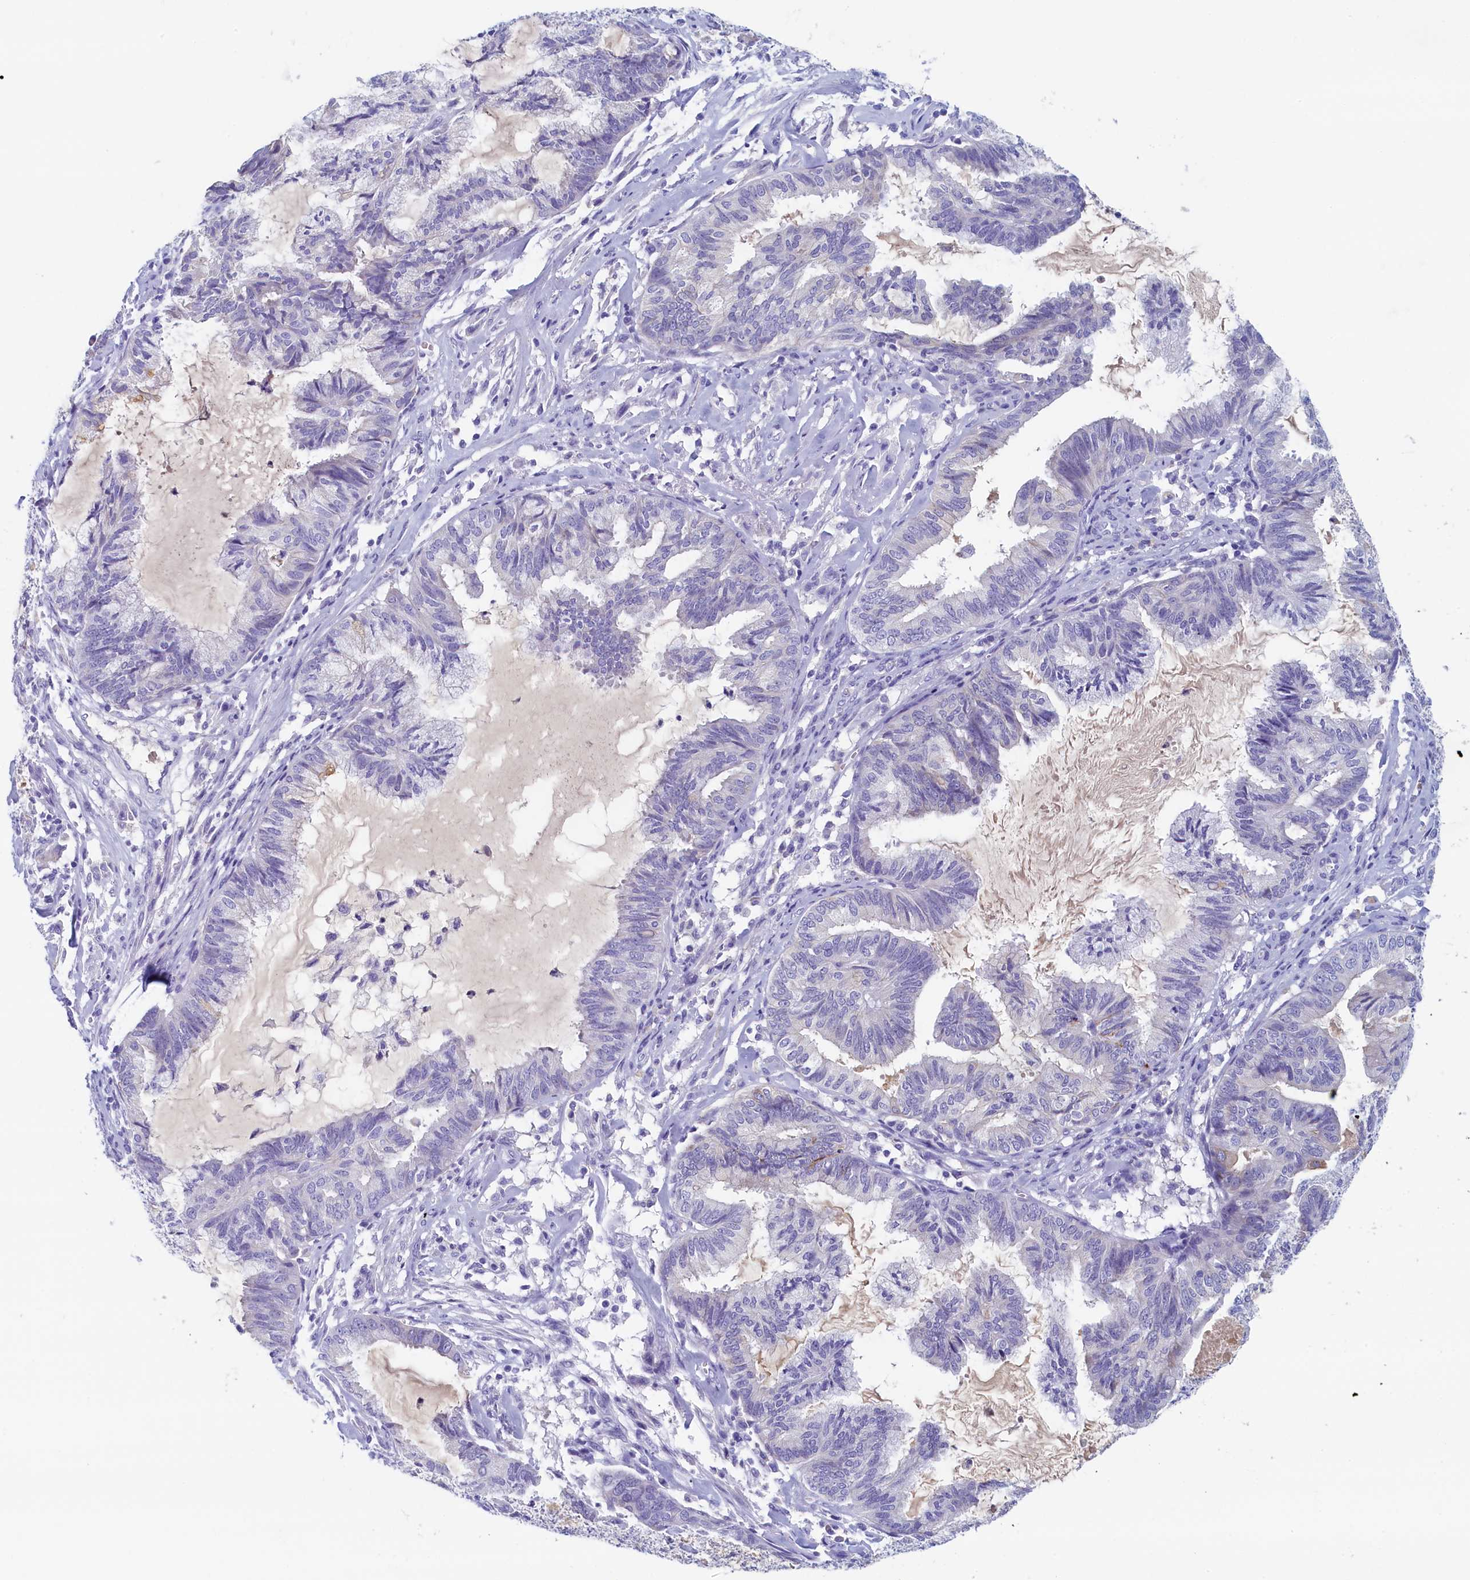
{"staining": {"intensity": "negative", "quantity": "none", "location": "none"}, "tissue": "endometrial cancer", "cell_type": "Tumor cells", "image_type": "cancer", "snomed": [{"axis": "morphology", "description": "Adenocarcinoma, NOS"}, {"axis": "topography", "description": "Endometrium"}], "caption": "Immunohistochemistry (IHC) of endometrial cancer (adenocarcinoma) displays no expression in tumor cells.", "gene": "GUCA1C", "patient": {"sex": "female", "age": 86}}